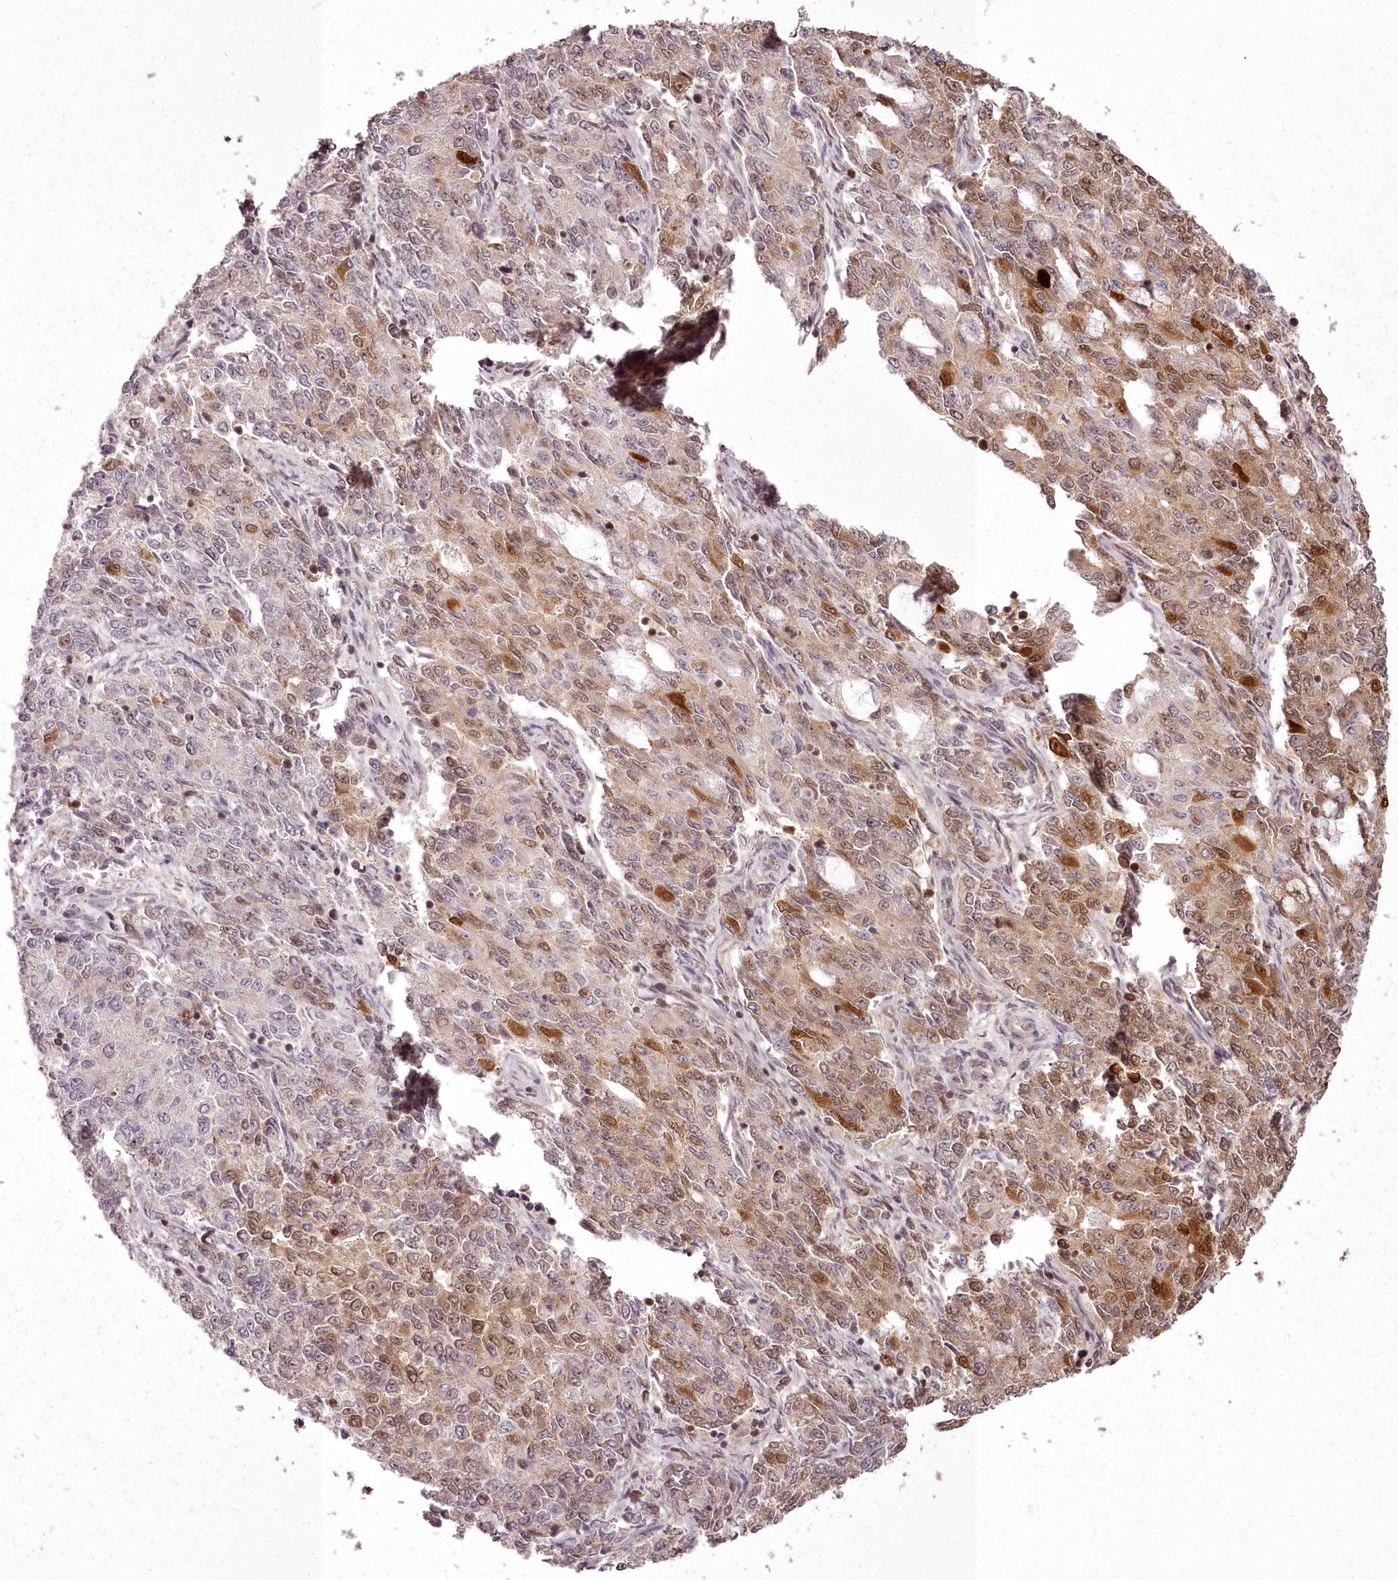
{"staining": {"intensity": "moderate", "quantity": "25%-75%", "location": "cytoplasmic/membranous,nuclear"}, "tissue": "endometrial cancer", "cell_type": "Tumor cells", "image_type": "cancer", "snomed": [{"axis": "morphology", "description": "Adenocarcinoma, NOS"}, {"axis": "topography", "description": "Endometrium"}], "caption": "Moderate cytoplasmic/membranous and nuclear protein positivity is identified in approximately 25%-75% of tumor cells in adenocarcinoma (endometrial).", "gene": "CHCHD2", "patient": {"sex": "female", "age": 50}}